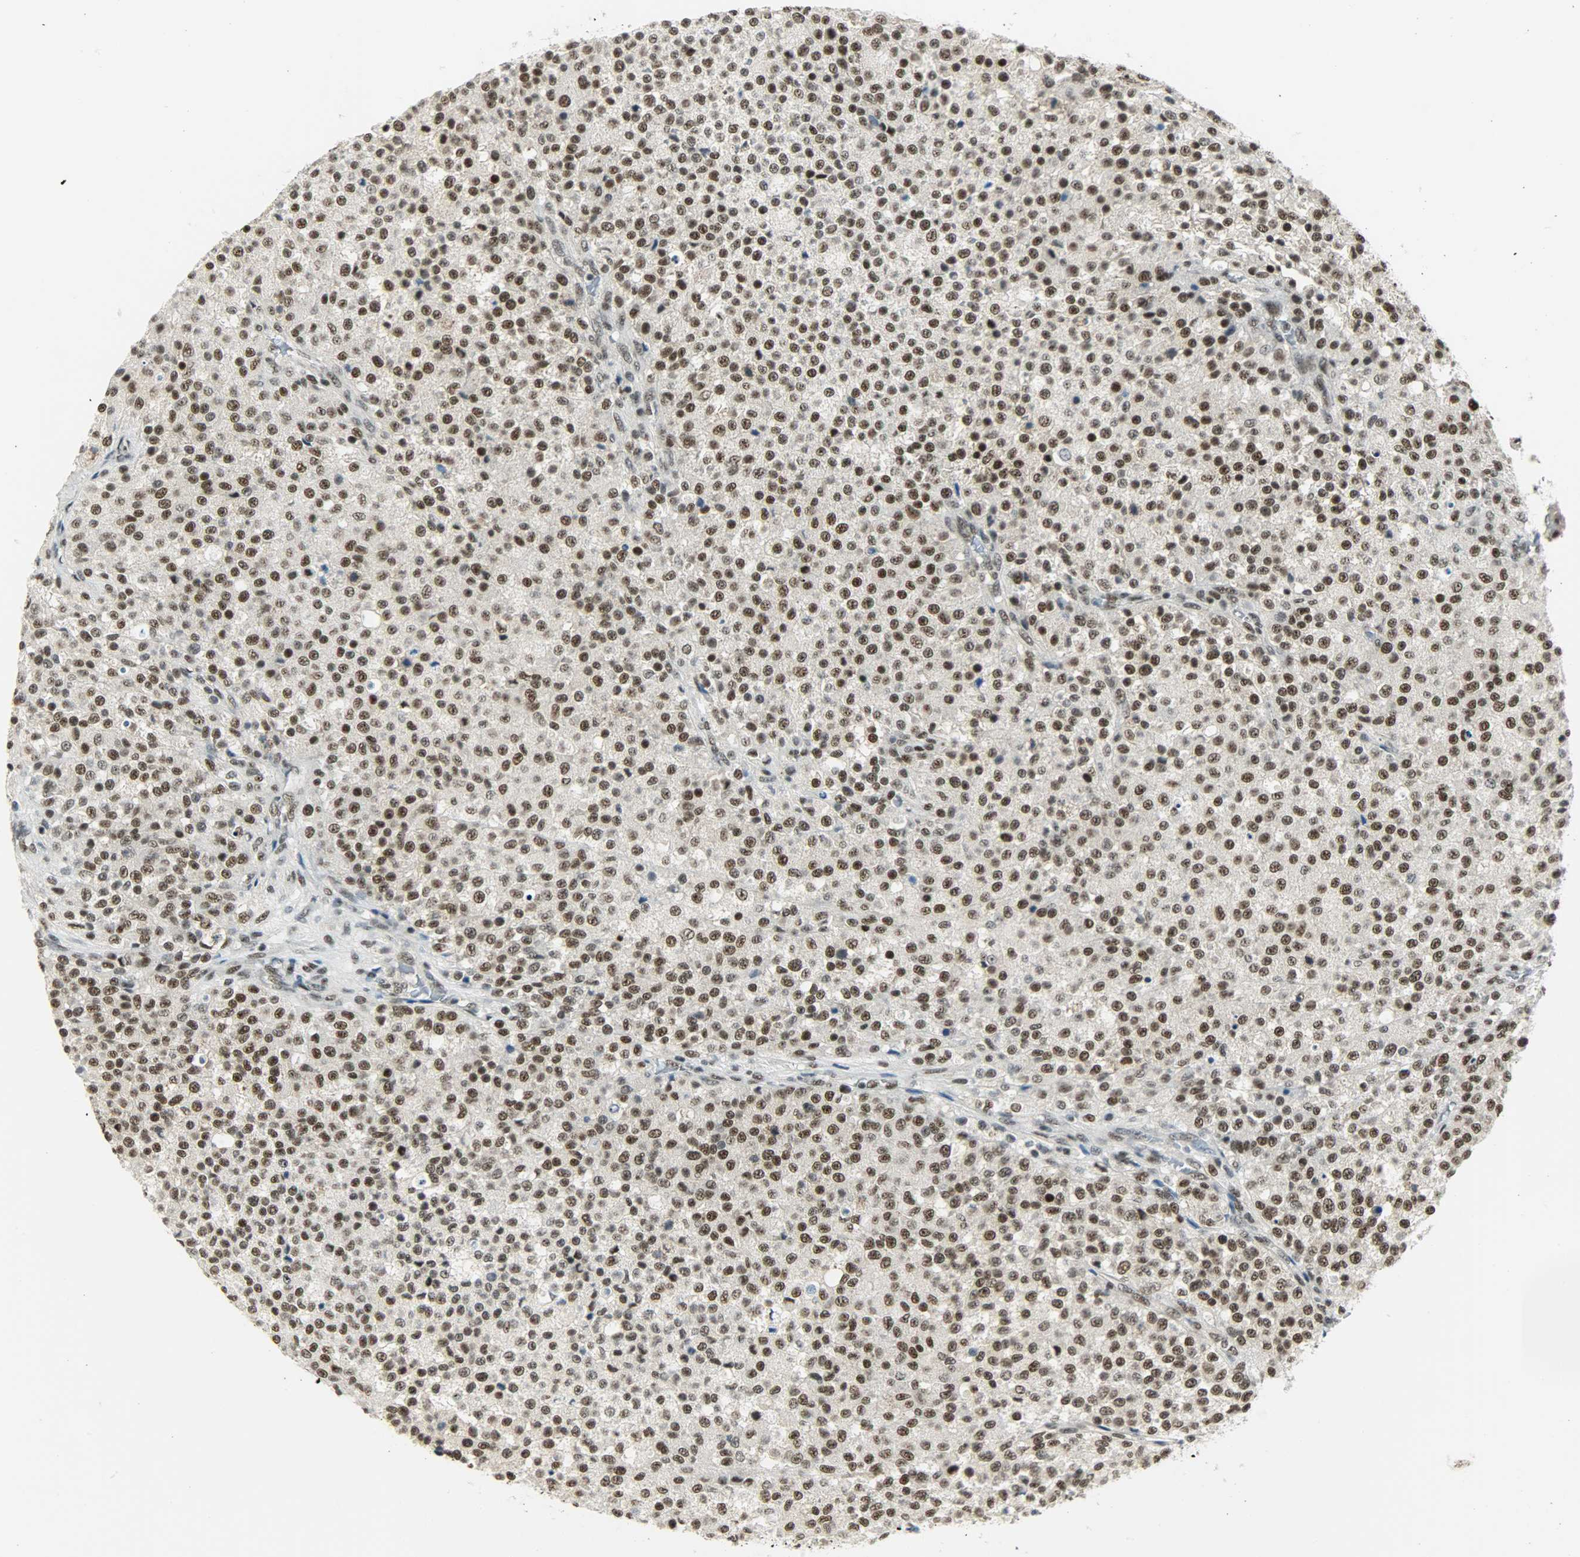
{"staining": {"intensity": "strong", "quantity": ">75%", "location": "nuclear"}, "tissue": "testis cancer", "cell_type": "Tumor cells", "image_type": "cancer", "snomed": [{"axis": "morphology", "description": "Seminoma, NOS"}, {"axis": "topography", "description": "Testis"}], "caption": "A histopathology image showing strong nuclear expression in about >75% of tumor cells in seminoma (testis), as visualized by brown immunohistochemical staining.", "gene": "SUGP1", "patient": {"sex": "male", "age": 59}}